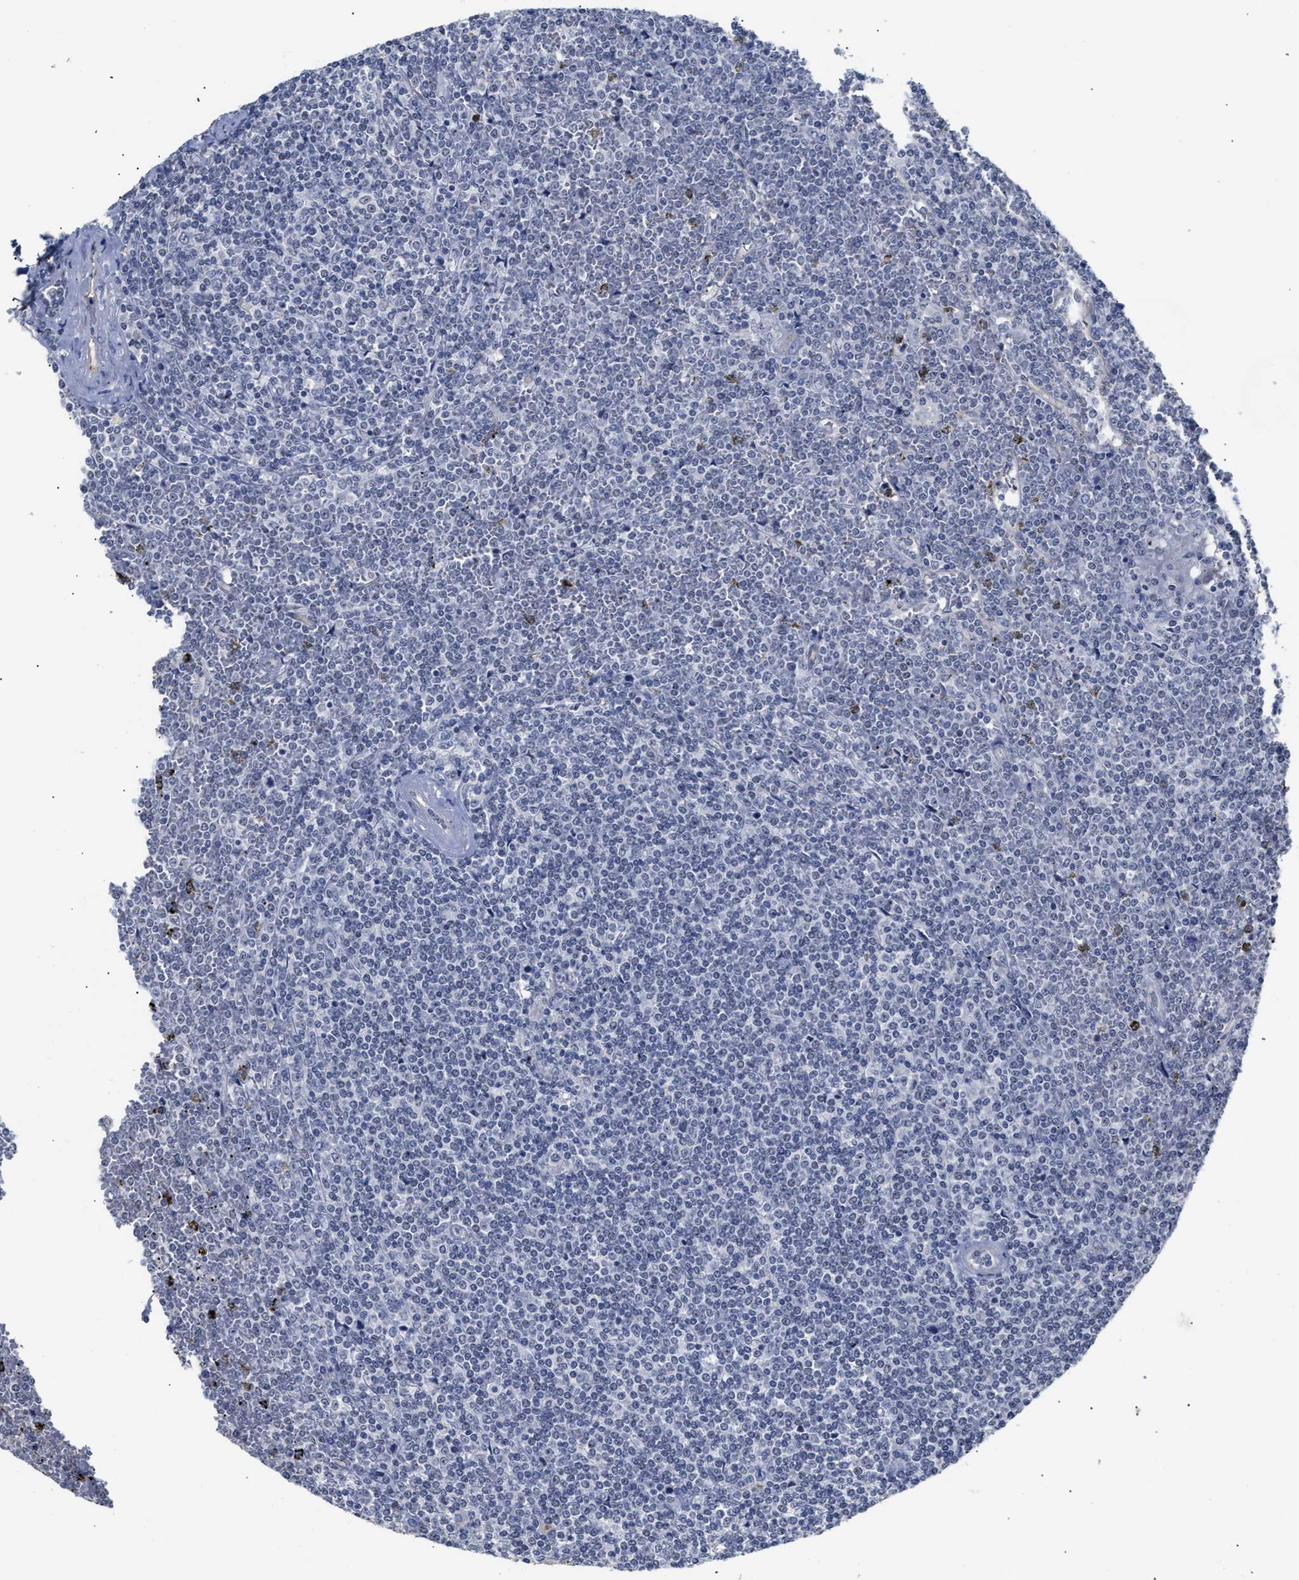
{"staining": {"intensity": "negative", "quantity": "none", "location": "none"}, "tissue": "lymphoma", "cell_type": "Tumor cells", "image_type": "cancer", "snomed": [{"axis": "morphology", "description": "Malignant lymphoma, non-Hodgkin's type, Low grade"}, {"axis": "topography", "description": "Spleen"}], "caption": "An image of human lymphoma is negative for staining in tumor cells.", "gene": "AHNAK2", "patient": {"sex": "female", "age": 19}}